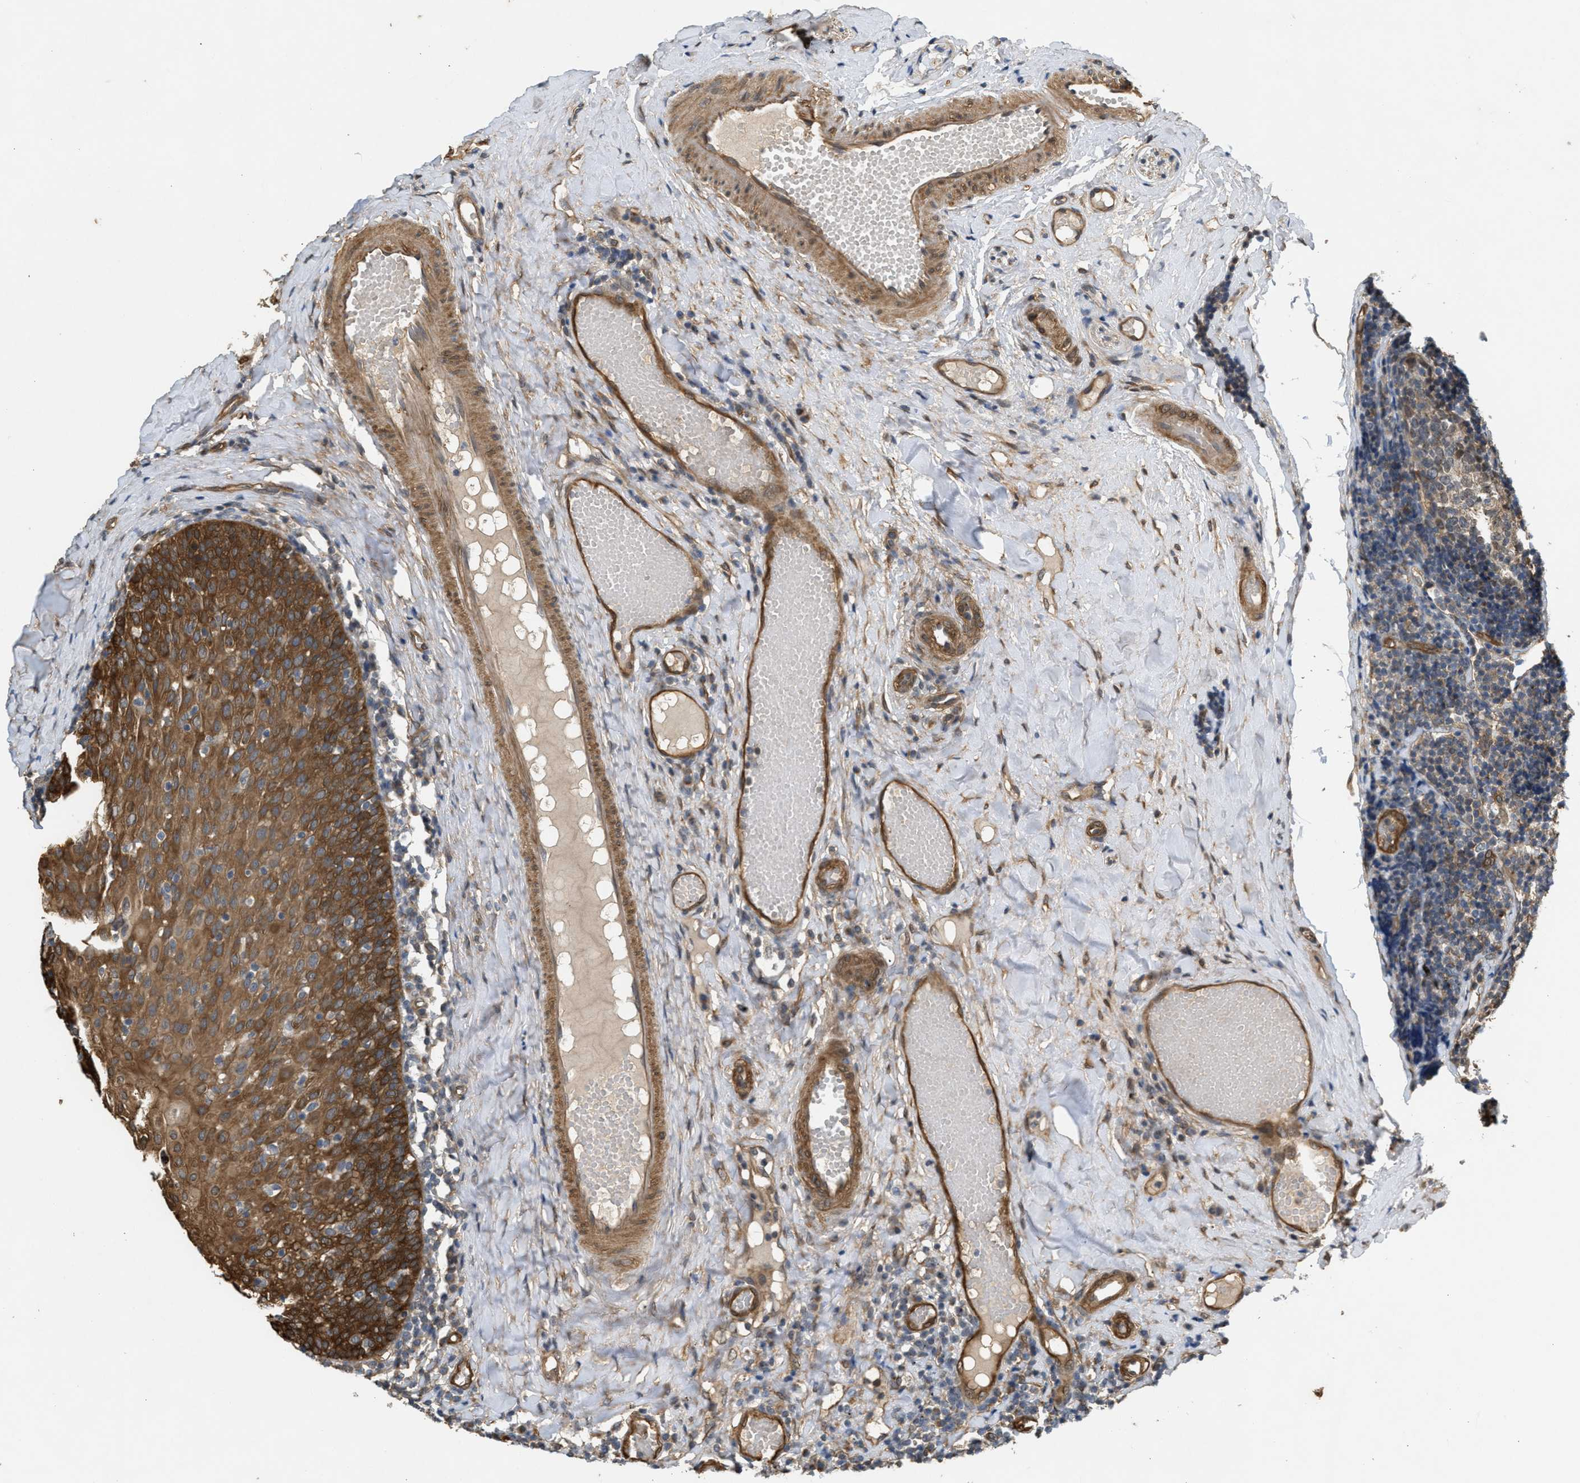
{"staining": {"intensity": "weak", "quantity": ">75%", "location": "cytoplasmic/membranous"}, "tissue": "tonsil", "cell_type": "Germinal center cells", "image_type": "normal", "snomed": [{"axis": "morphology", "description": "Normal tissue, NOS"}, {"axis": "topography", "description": "Tonsil"}], "caption": "DAB immunohistochemical staining of benign tonsil displays weak cytoplasmic/membranous protein staining in approximately >75% of germinal center cells.", "gene": "BAG3", "patient": {"sex": "female", "age": 19}}